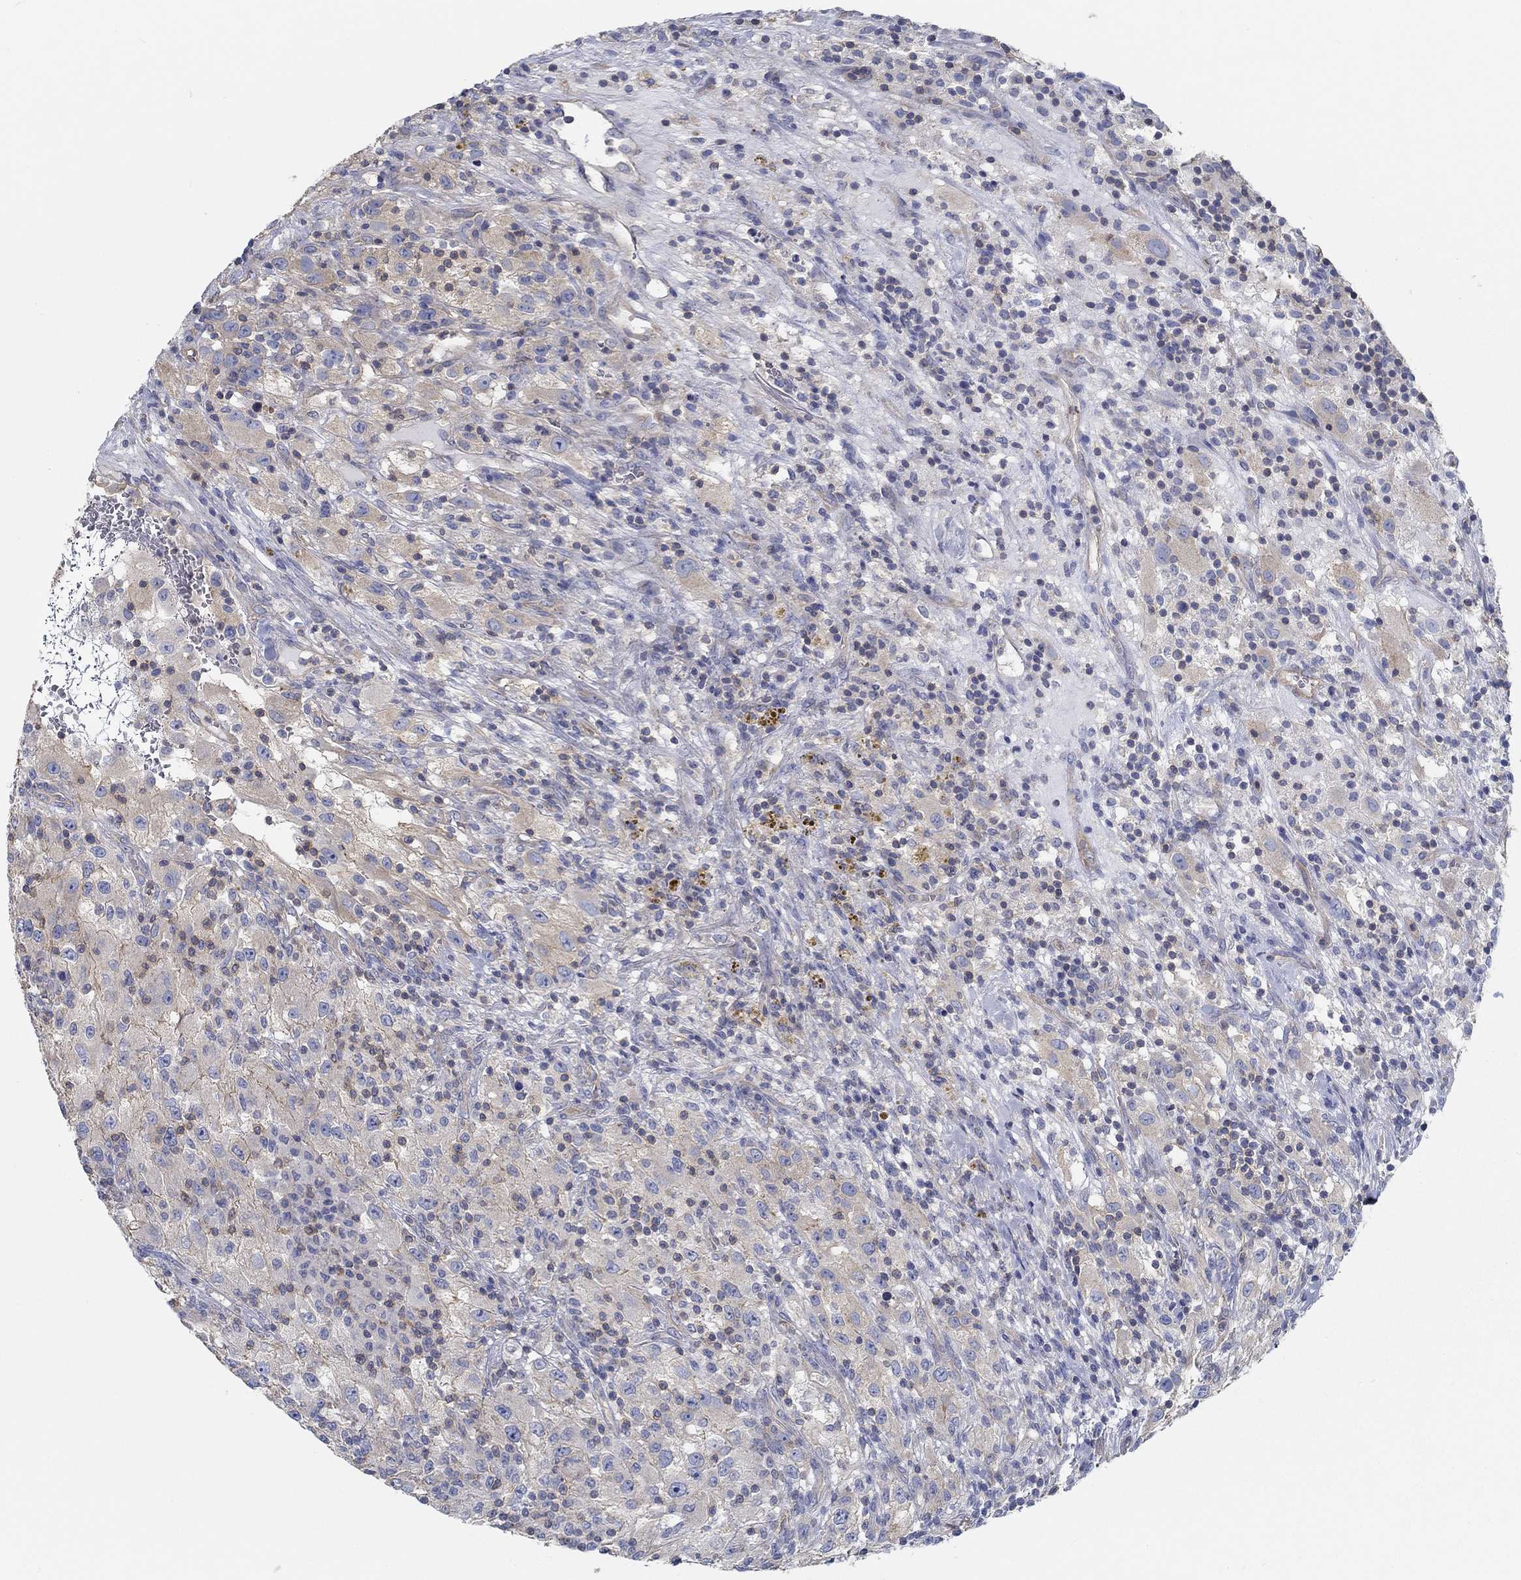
{"staining": {"intensity": "moderate", "quantity": "<25%", "location": "cytoplasmic/membranous"}, "tissue": "renal cancer", "cell_type": "Tumor cells", "image_type": "cancer", "snomed": [{"axis": "morphology", "description": "Adenocarcinoma, NOS"}, {"axis": "topography", "description": "Kidney"}], "caption": "Immunohistochemical staining of human renal cancer (adenocarcinoma) shows moderate cytoplasmic/membranous protein expression in approximately <25% of tumor cells.", "gene": "BBOF1", "patient": {"sex": "female", "age": 67}}